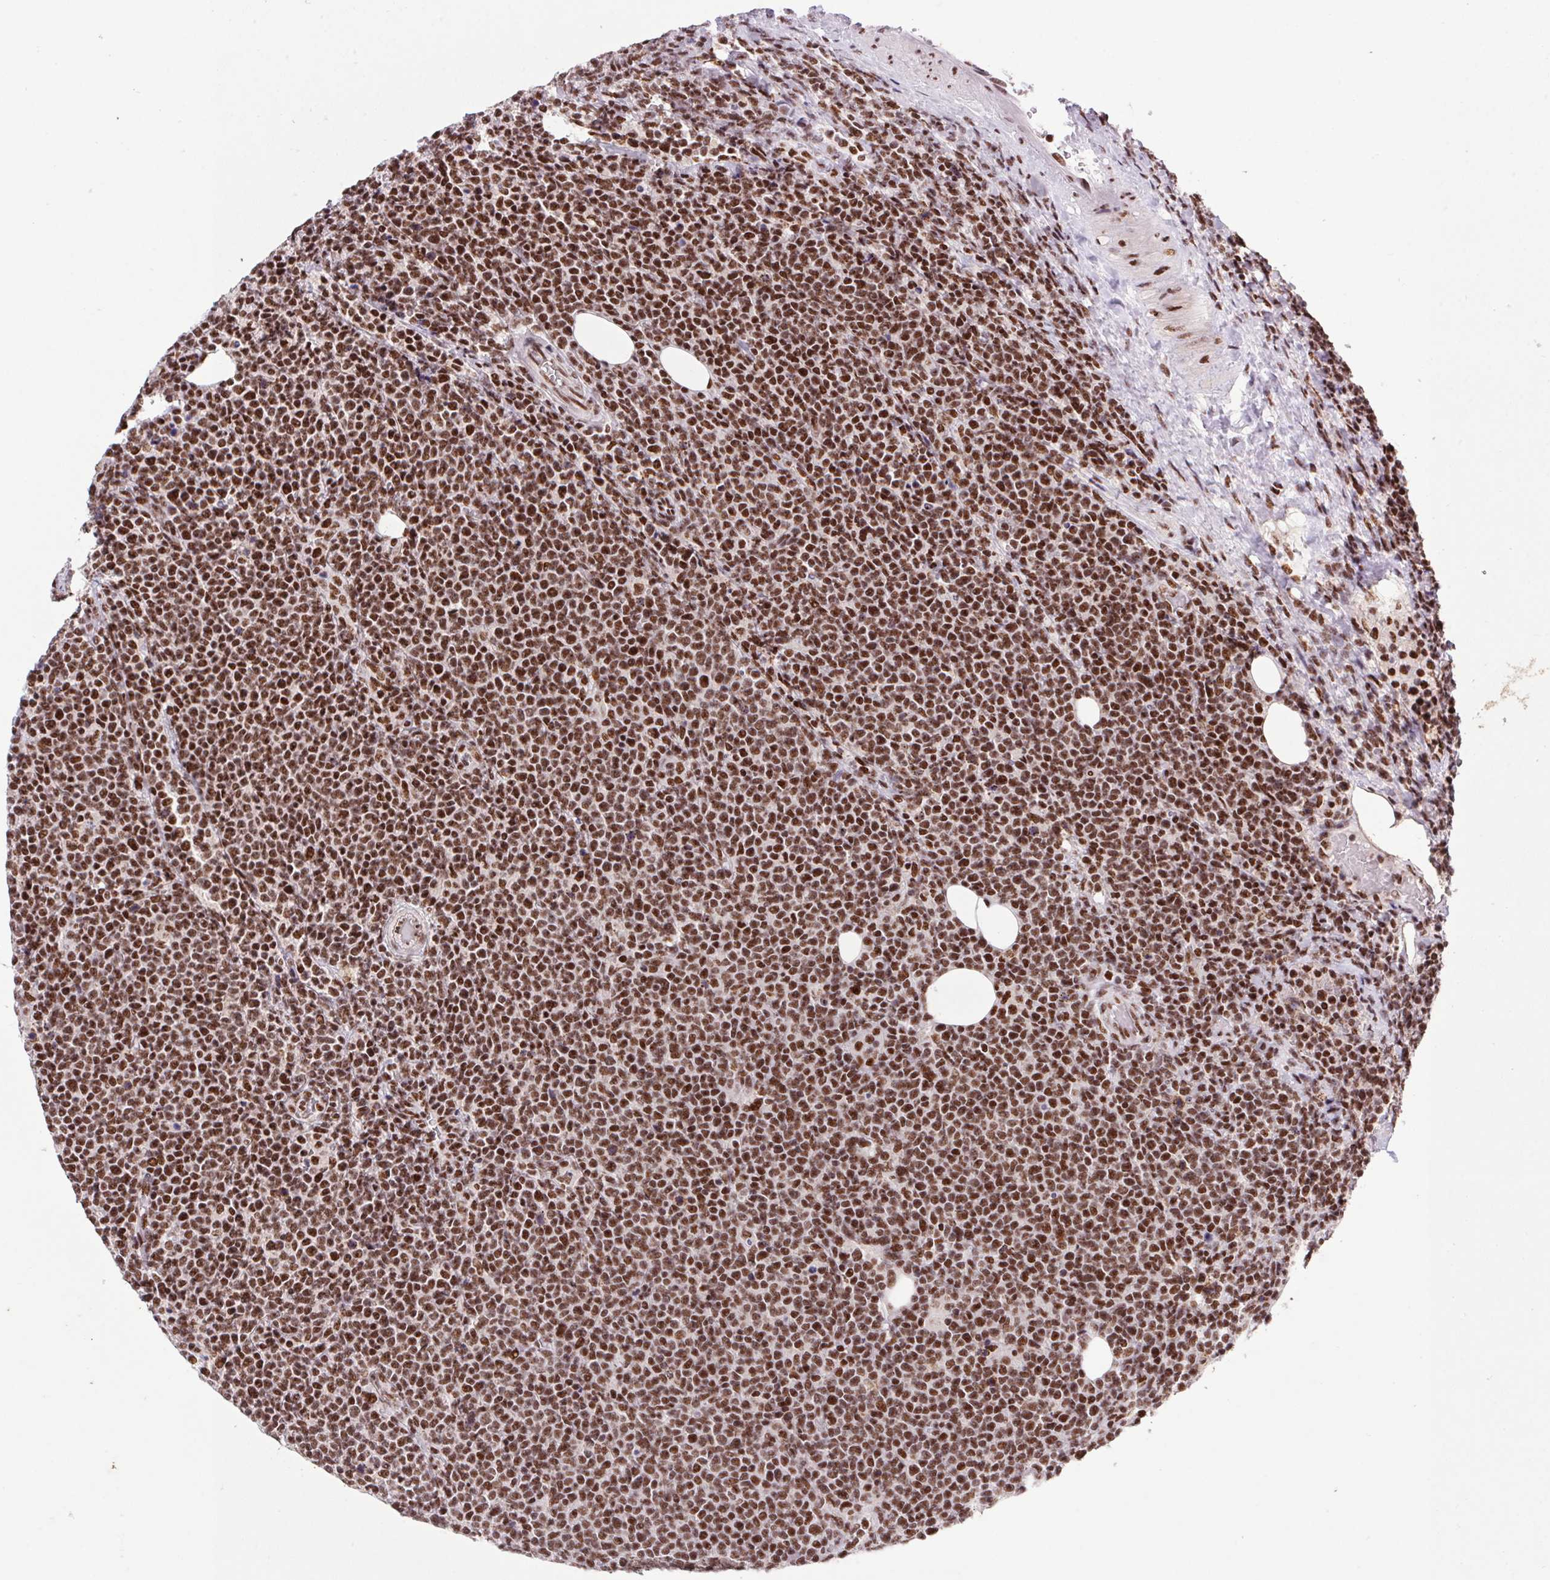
{"staining": {"intensity": "strong", "quantity": ">75%", "location": "nuclear"}, "tissue": "lymphoma", "cell_type": "Tumor cells", "image_type": "cancer", "snomed": [{"axis": "morphology", "description": "Malignant lymphoma, non-Hodgkin's type, High grade"}, {"axis": "topography", "description": "Lymph node"}], "caption": "Immunohistochemistry image of neoplastic tissue: human lymphoma stained using immunohistochemistry shows high levels of strong protein expression localized specifically in the nuclear of tumor cells, appearing as a nuclear brown color.", "gene": "LDLRAD4", "patient": {"sex": "male", "age": 61}}